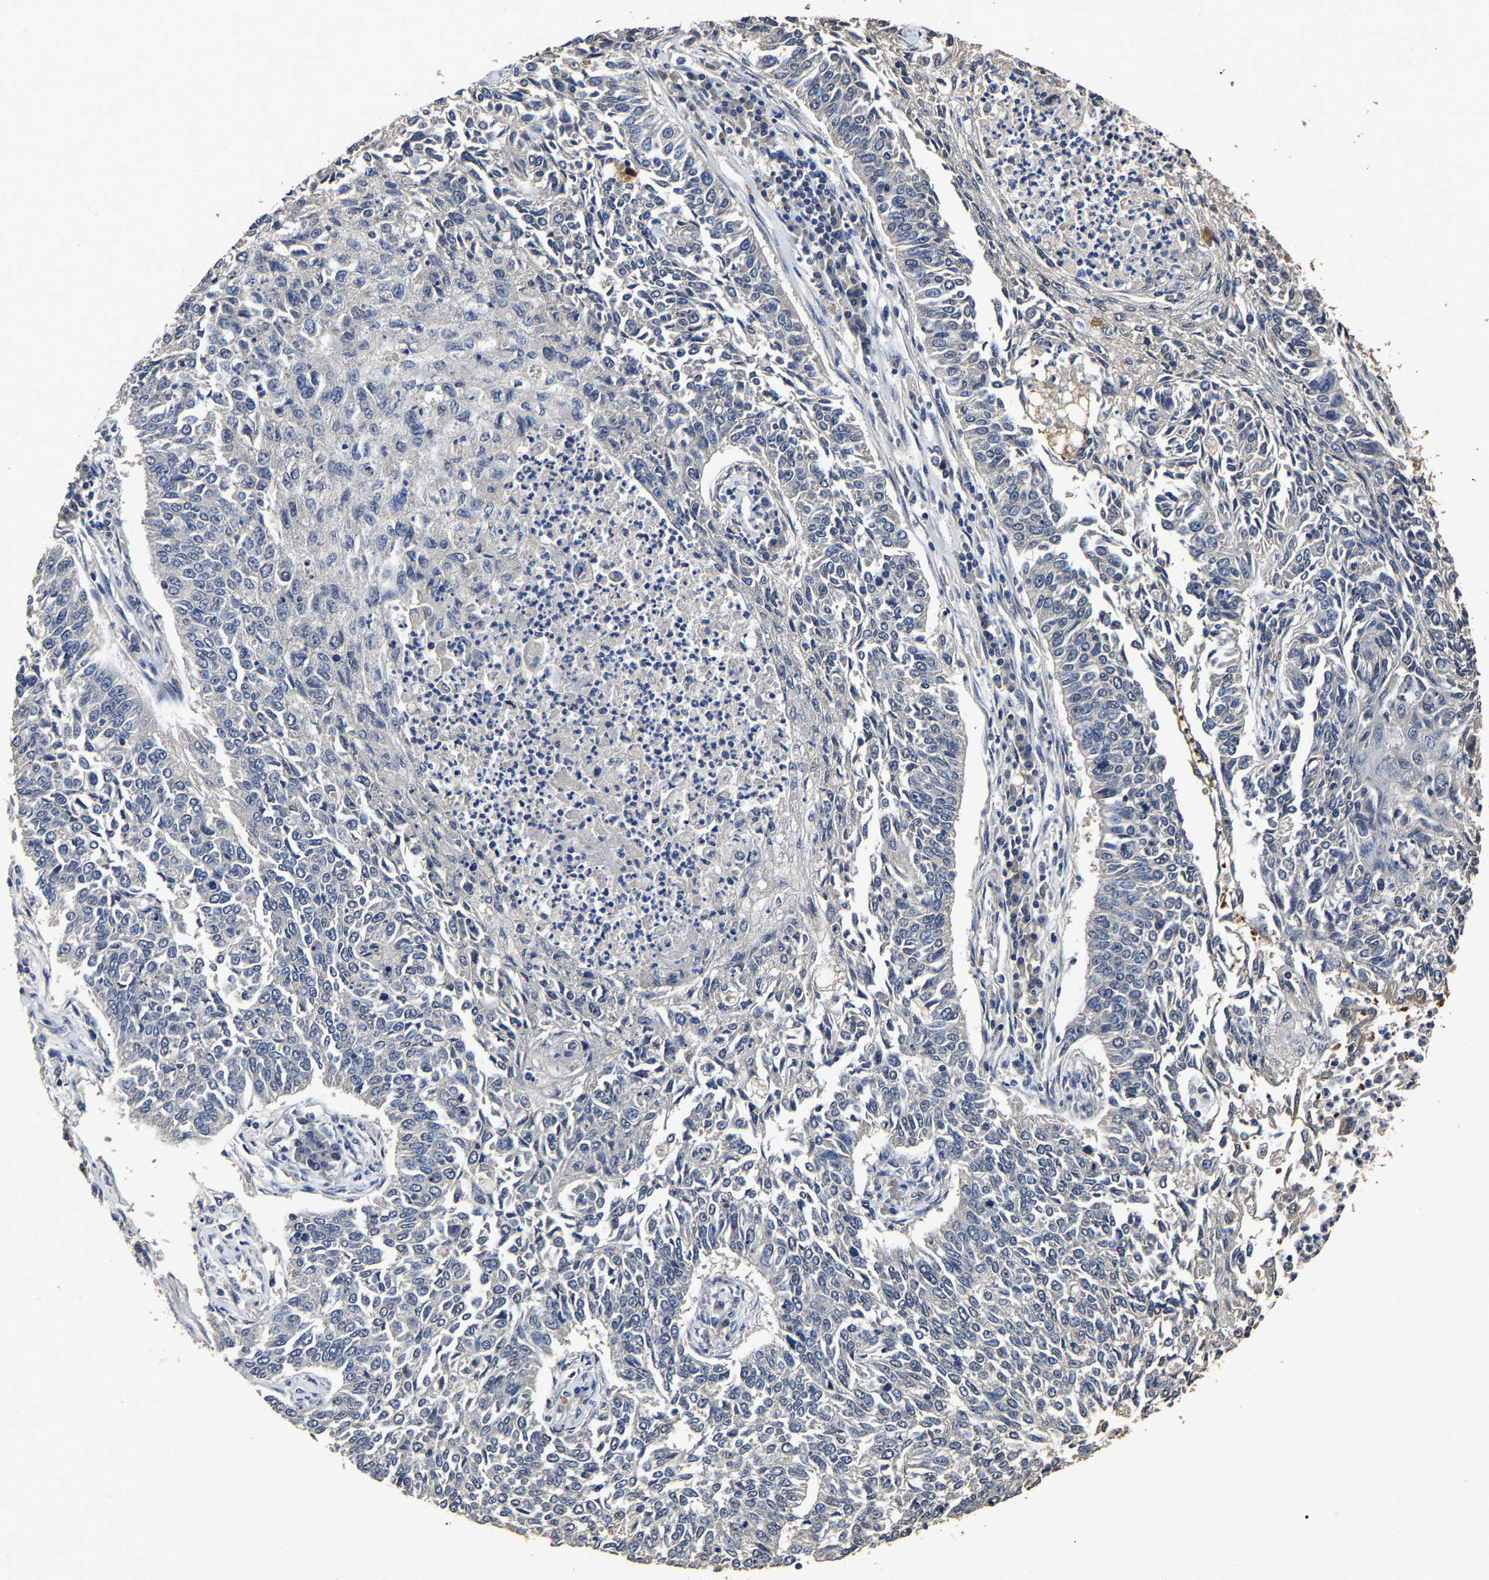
{"staining": {"intensity": "negative", "quantity": "none", "location": "none"}, "tissue": "lung cancer", "cell_type": "Tumor cells", "image_type": "cancer", "snomed": [{"axis": "morphology", "description": "Normal tissue, NOS"}, {"axis": "morphology", "description": "Squamous cell carcinoma, NOS"}, {"axis": "topography", "description": "Cartilage tissue"}, {"axis": "topography", "description": "Bronchus"}, {"axis": "topography", "description": "Lung"}], "caption": "There is no significant expression in tumor cells of lung squamous cell carcinoma.", "gene": "STK32C", "patient": {"sex": "female", "age": 49}}